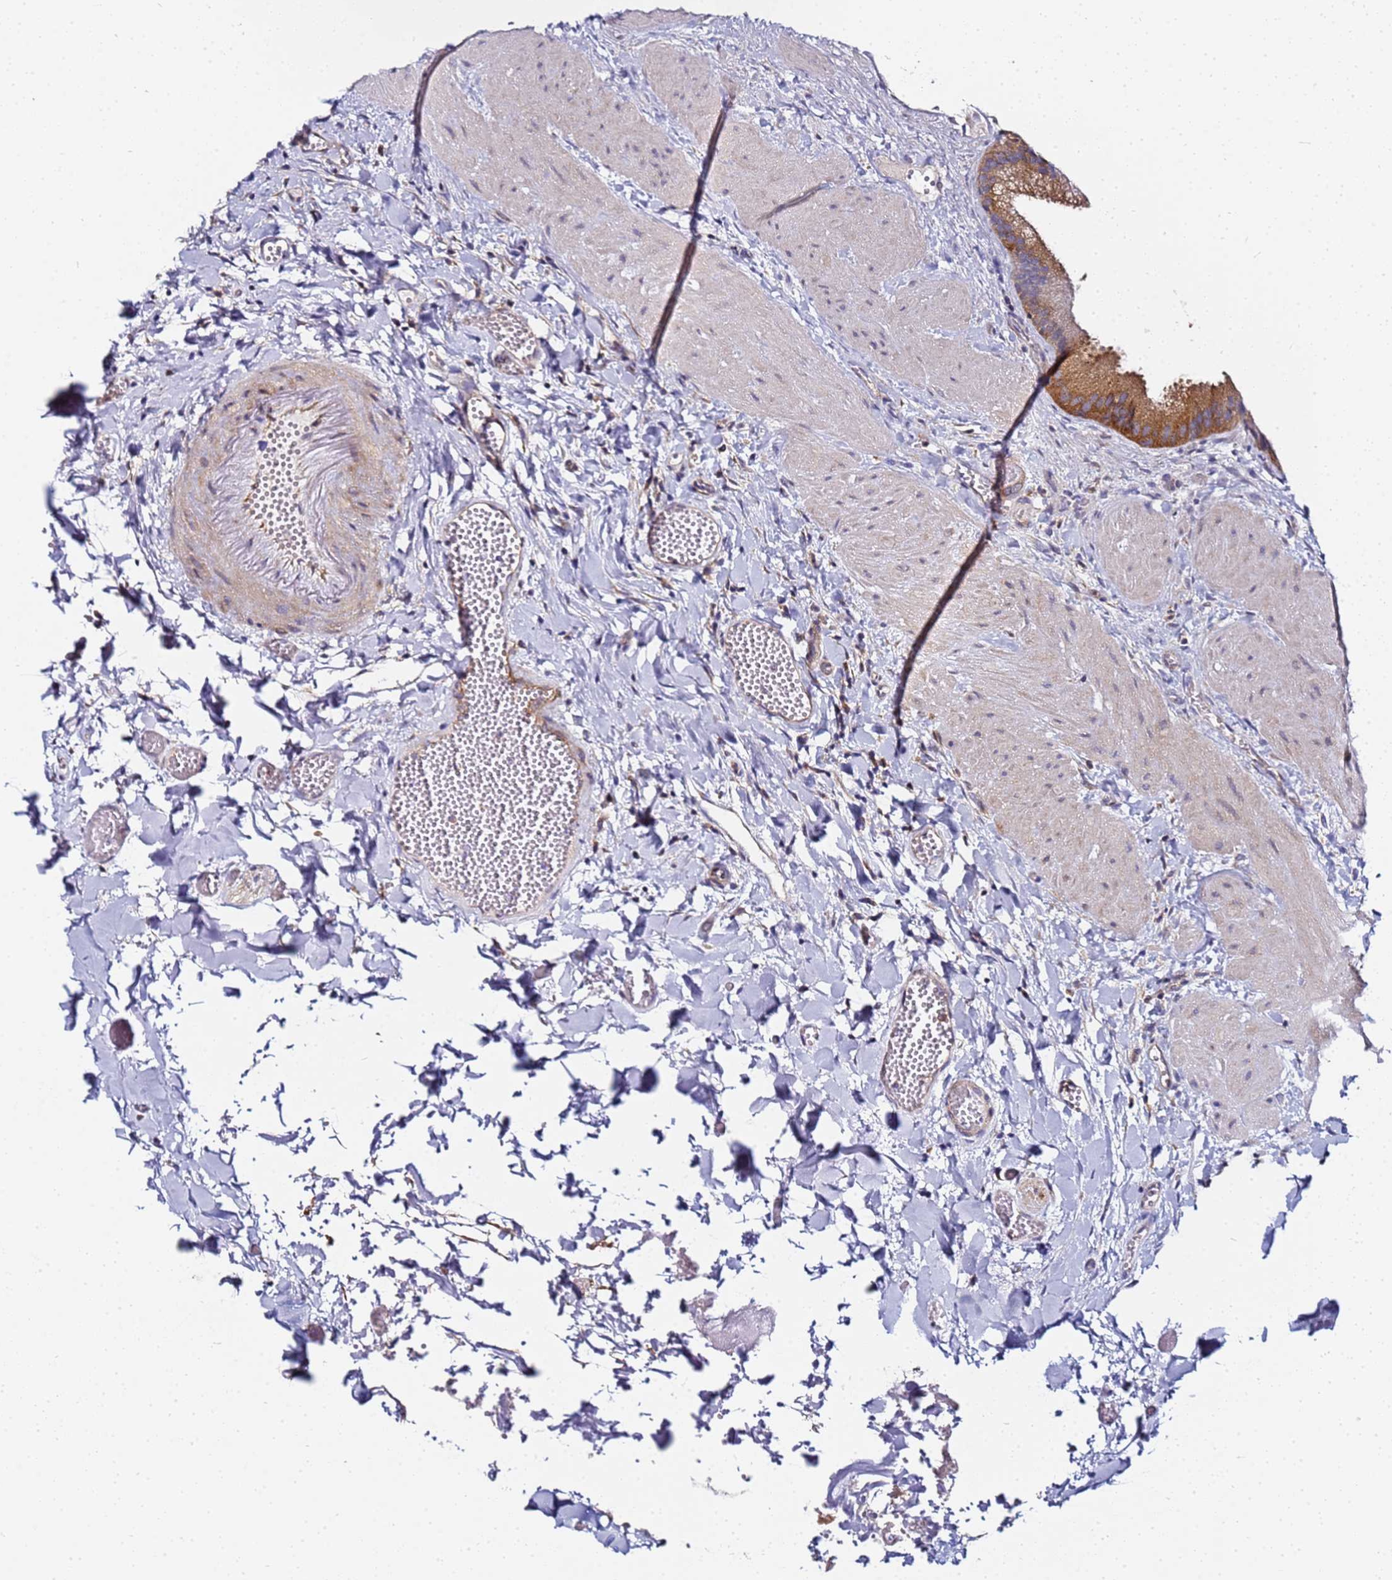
{"staining": {"intensity": "moderate", "quantity": "25%-75%", "location": "cytoplasmic/membranous"}, "tissue": "gallbladder", "cell_type": "Glandular cells", "image_type": "normal", "snomed": [{"axis": "morphology", "description": "Normal tissue, NOS"}, {"axis": "topography", "description": "Gallbladder"}], "caption": "Gallbladder stained for a protein reveals moderate cytoplasmic/membranous positivity in glandular cells. The staining was performed using DAB (3,3'-diaminobenzidine) to visualize the protein expression in brown, while the nuclei were stained in blue with hematoxylin (Magnification: 20x).", "gene": "CHM", "patient": {"sex": "male", "age": 55}}